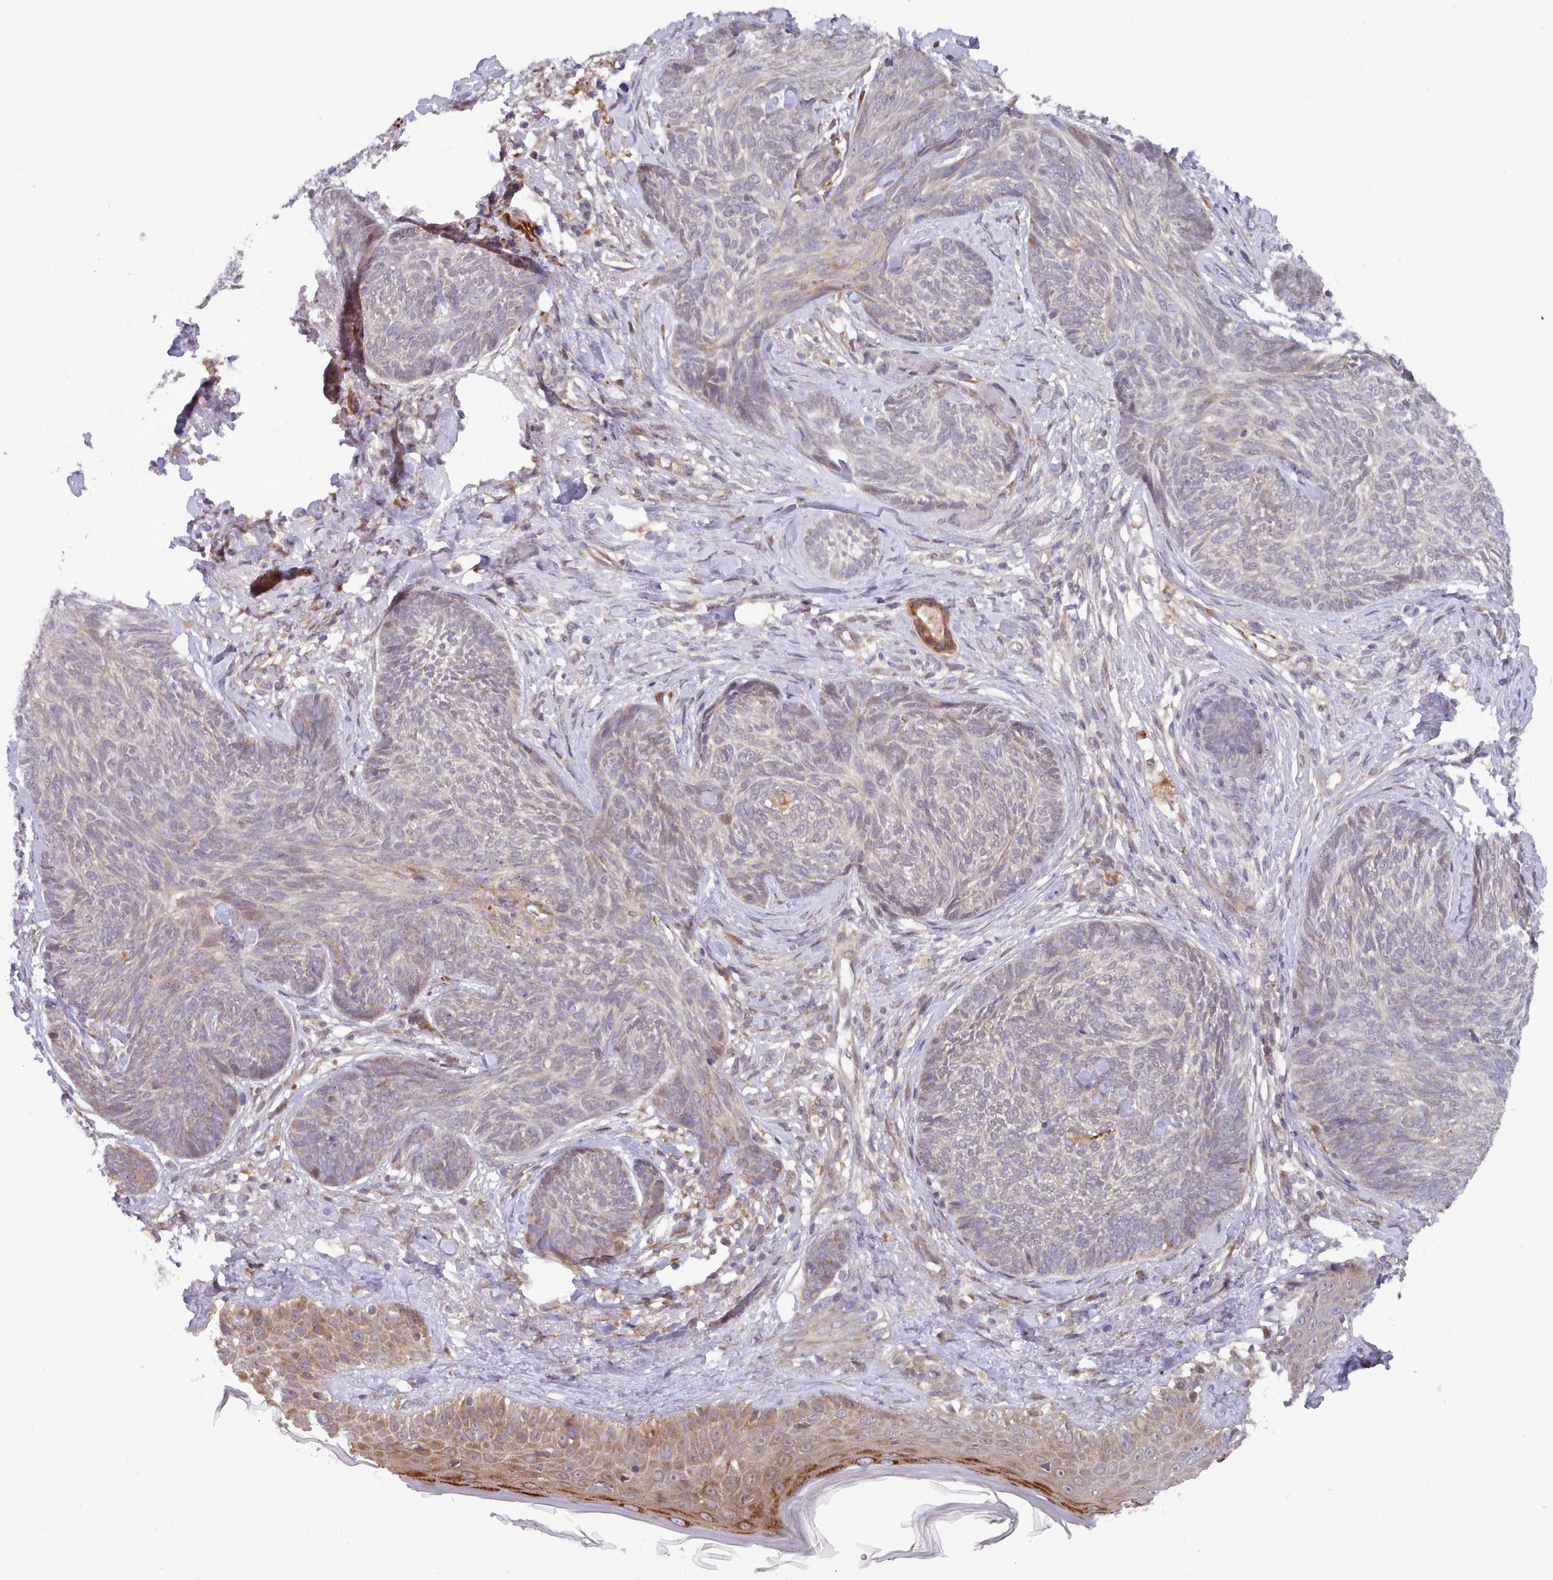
{"staining": {"intensity": "weak", "quantity": "<25%", "location": "cytoplasmic/membranous"}, "tissue": "skin cancer", "cell_type": "Tumor cells", "image_type": "cancer", "snomed": [{"axis": "morphology", "description": "Basal cell carcinoma"}, {"axis": "topography", "description": "Skin"}], "caption": "IHC of human skin cancer (basal cell carcinoma) shows no expression in tumor cells.", "gene": "TRIM26", "patient": {"sex": "male", "age": 73}}